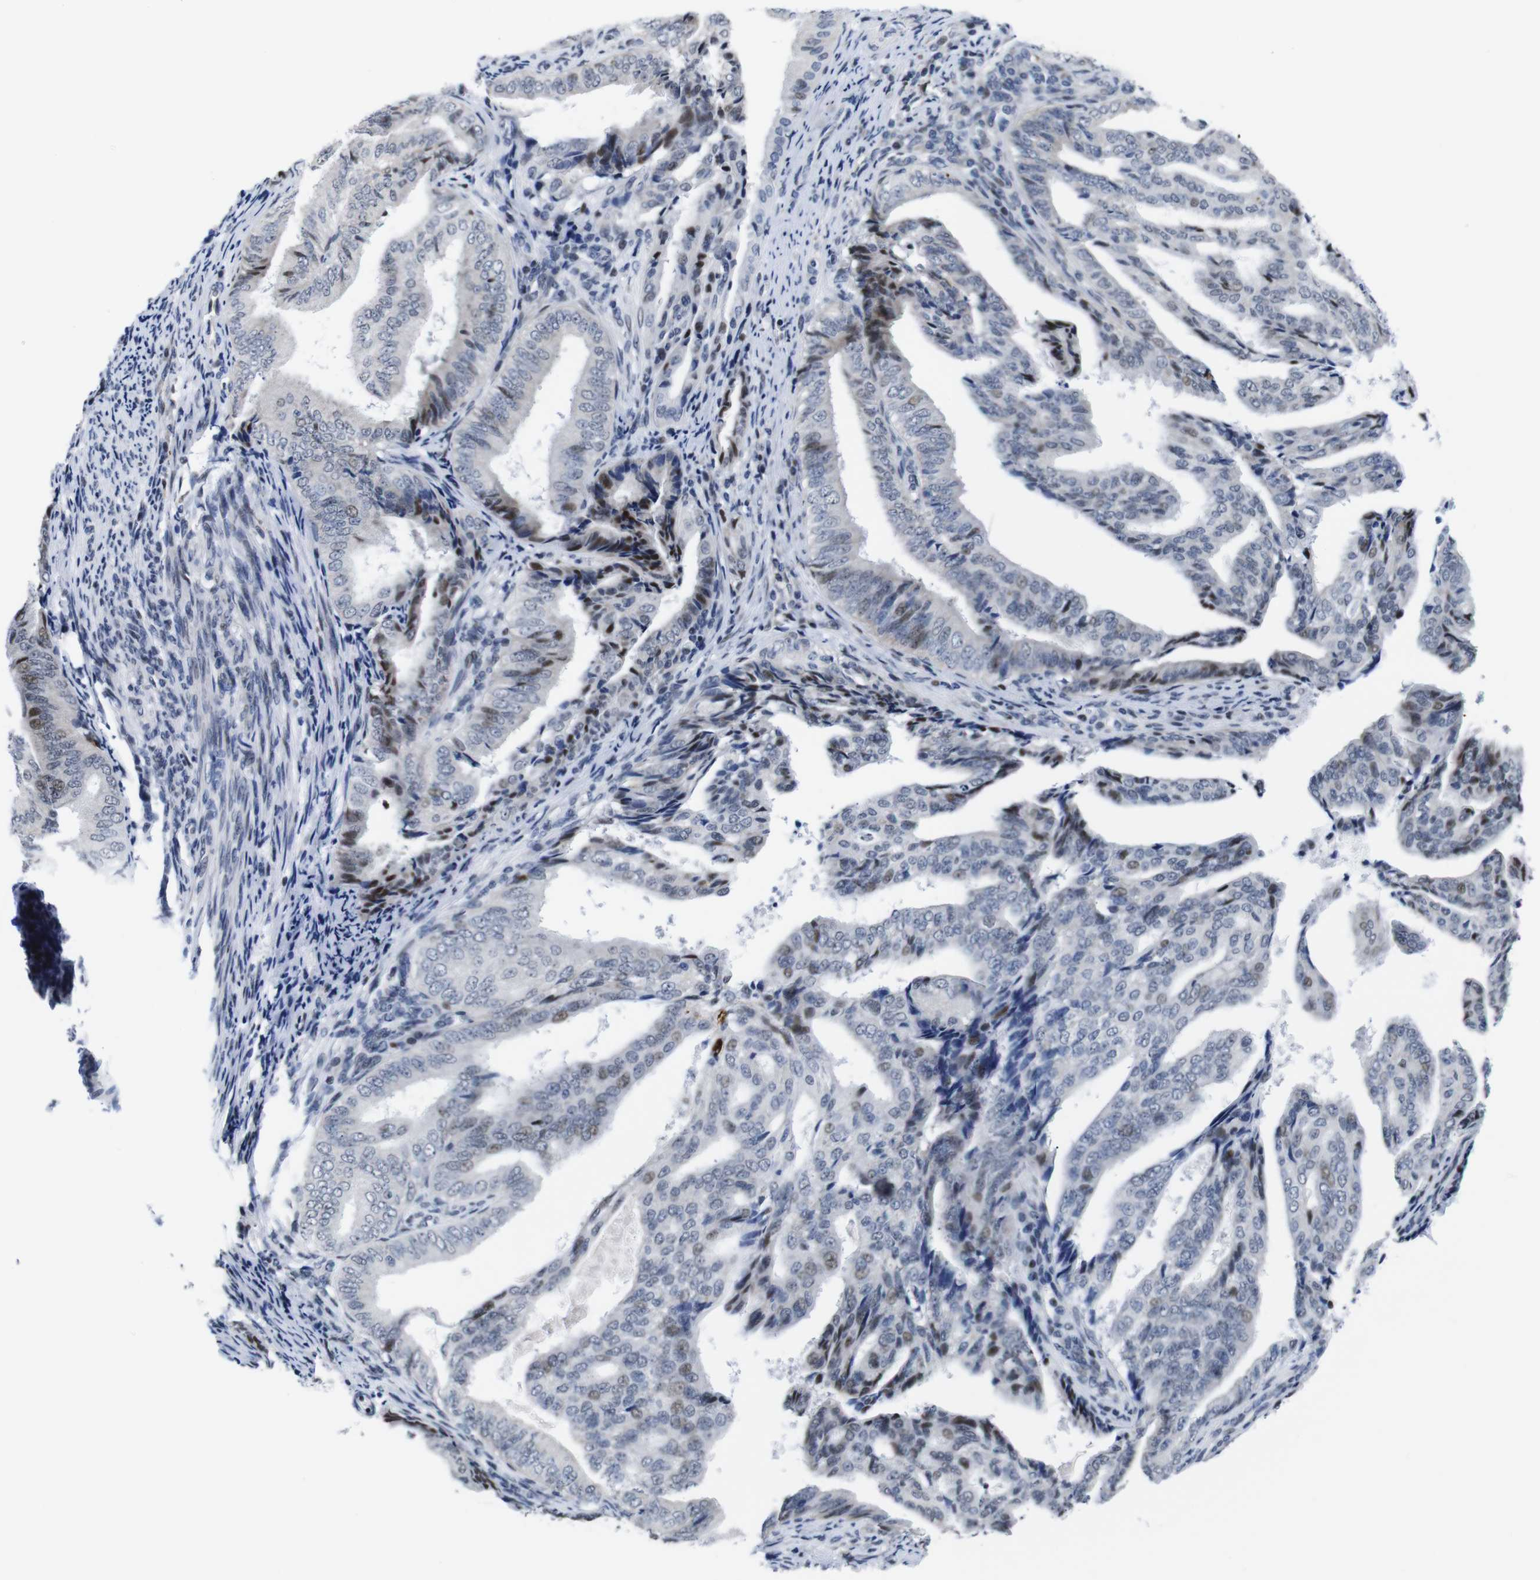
{"staining": {"intensity": "moderate", "quantity": "<25%", "location": "nuclear"}, "tissue": "endometrial cancer", "cell_type": "Tumor cells", "image_type": "cancer", "snomed": [{"axis": "morphology", "description": "Adenocarcinoma, NOS"}, {"axis": "topography", "description": "Endometrium"}], "caption": "Moderate nuclear positivity for a protein is seen in approximately <25% of tumor cells of adenocarcinoma (endometrial) using IHC.", "gene": "GATA6", "patient": {"sex": "female", "age": 58}}